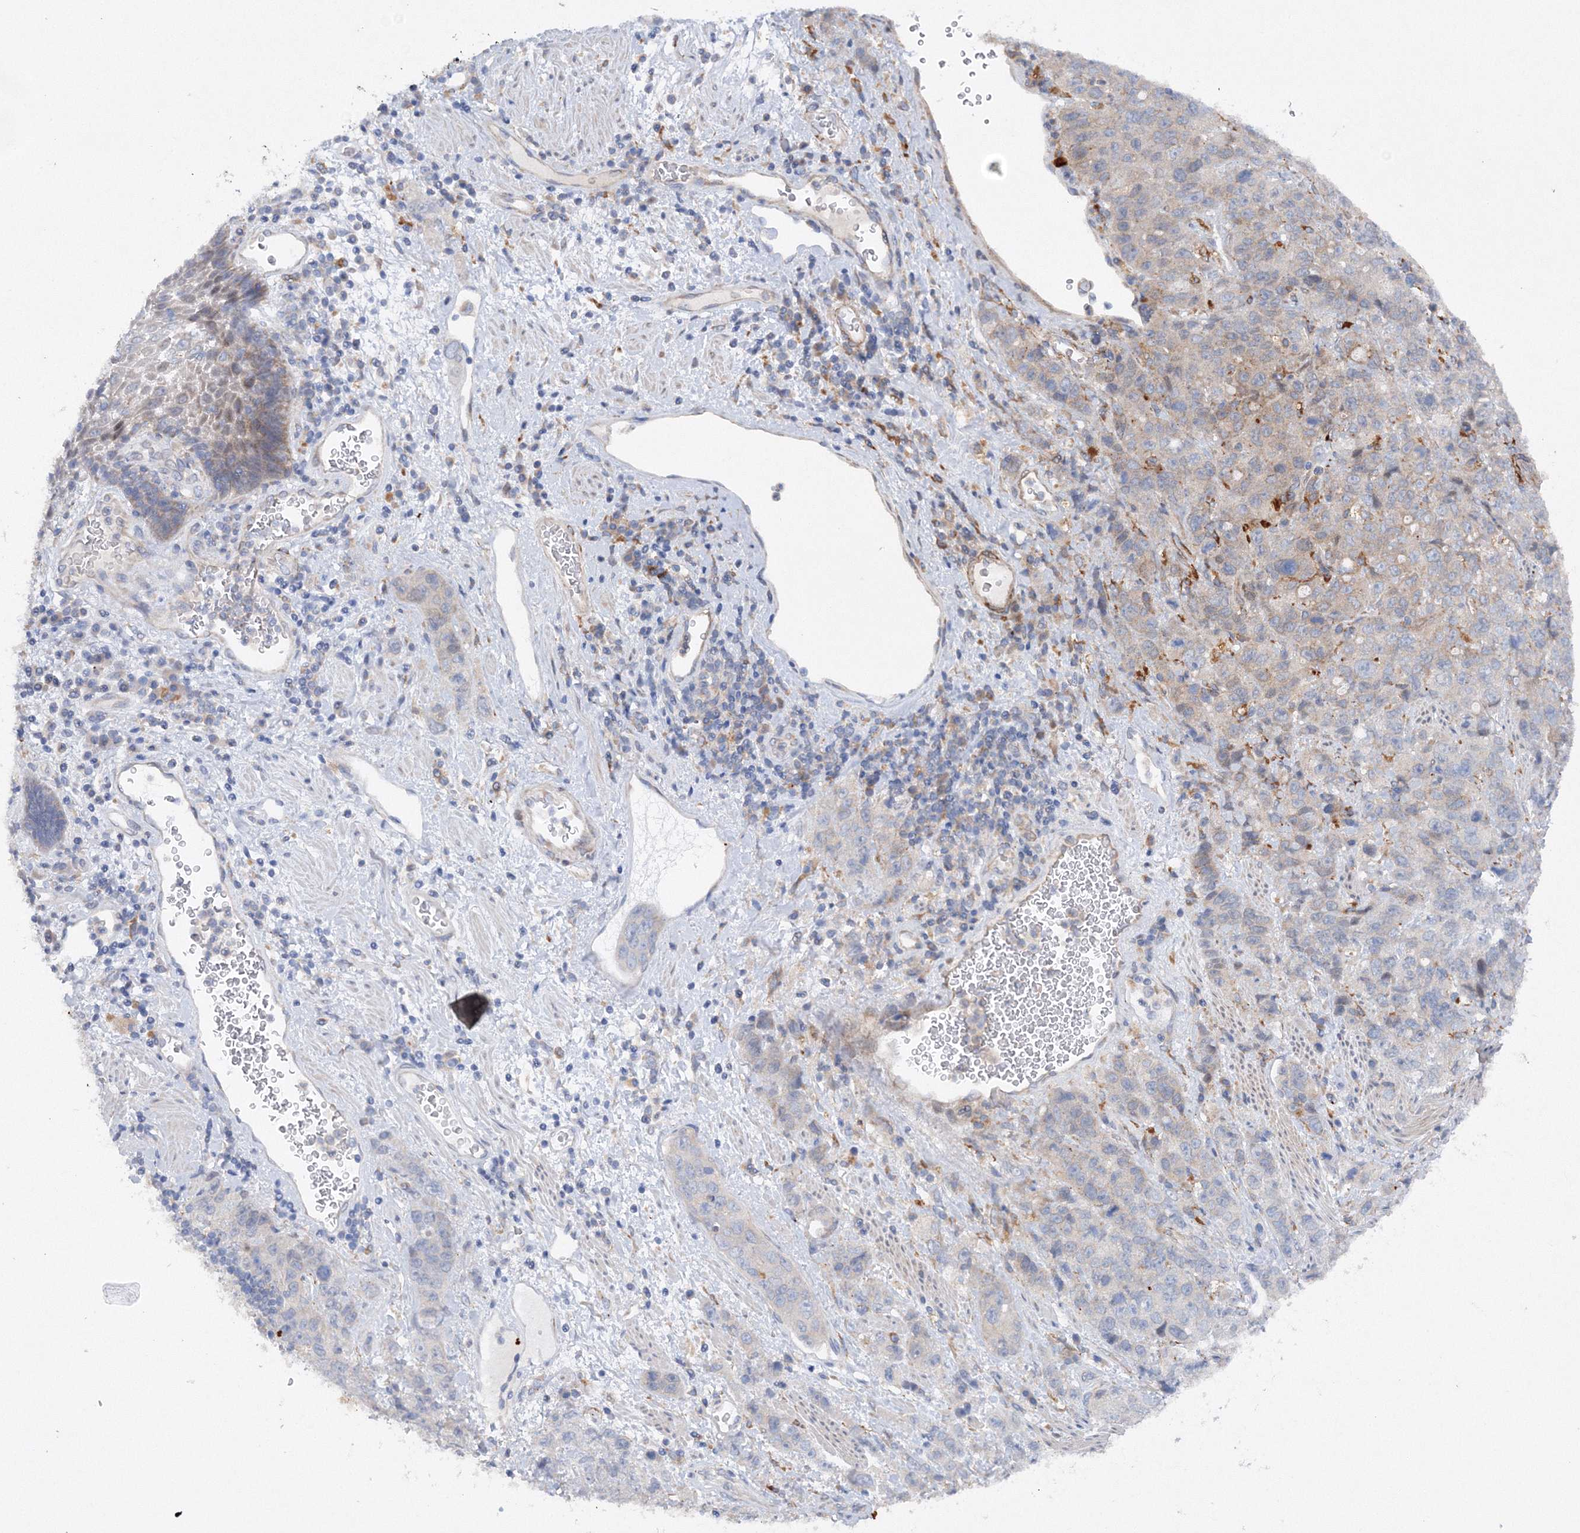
{"staining": {"intensity": "weak", "quantity": "<25%", "location": "cytoplasmic/membranous"}, "tissue": "stomach cancer", "cell_type": "Tumor cells", "image_type": "cancer", "snomed": [{"axis": "morphology", "description": "Adenocarcinoma, NOS"}, {"axis": "topography", "description": "Stomach"}], "caption": "This is an IHC micrograph of stomach adenocarcinoma. There is no expression in tumor cells.", "gene": "SLC36A1", "patient": {"sex": "male", "age": 48}}